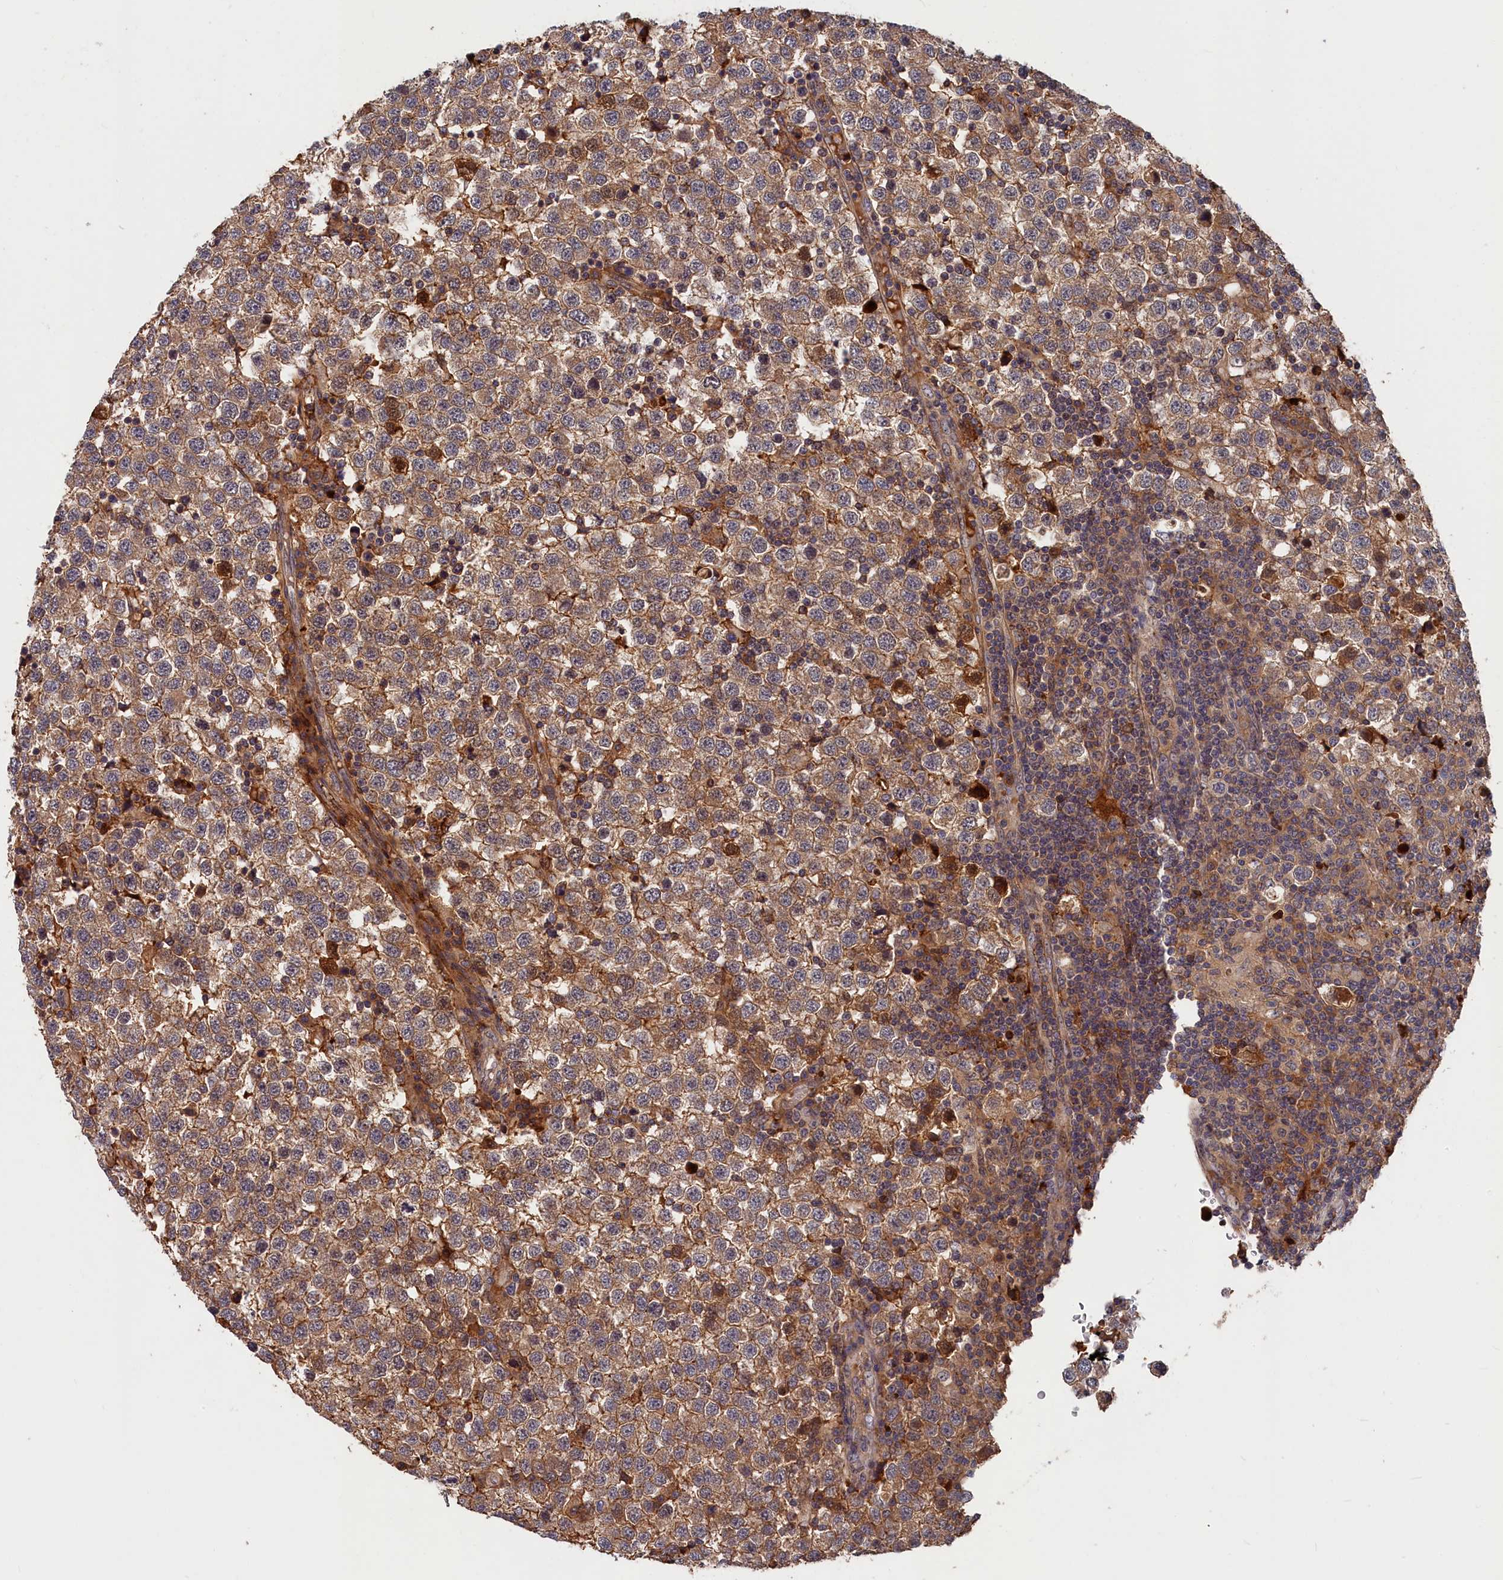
{"staining": {"intensity": "moderate", "quantity": ">75%", "location": "cytoplasmic/membranous"}, "tissue": "testis cancer", "cell_type": "Tumor cells", "image_type": "cancer", "snomed": [{"axis": "morphology", "description": "Seminoma, NOS"}, {"axis": "topography", "description": "Testis"}], "caption": "Moderate cytoplasmic/membranous protein positivity is seen in about >75% of tumor cells in testis cancer (seminoma).", "gene": "ITIH1", "patient": {"sex": "male", "age": 34}}